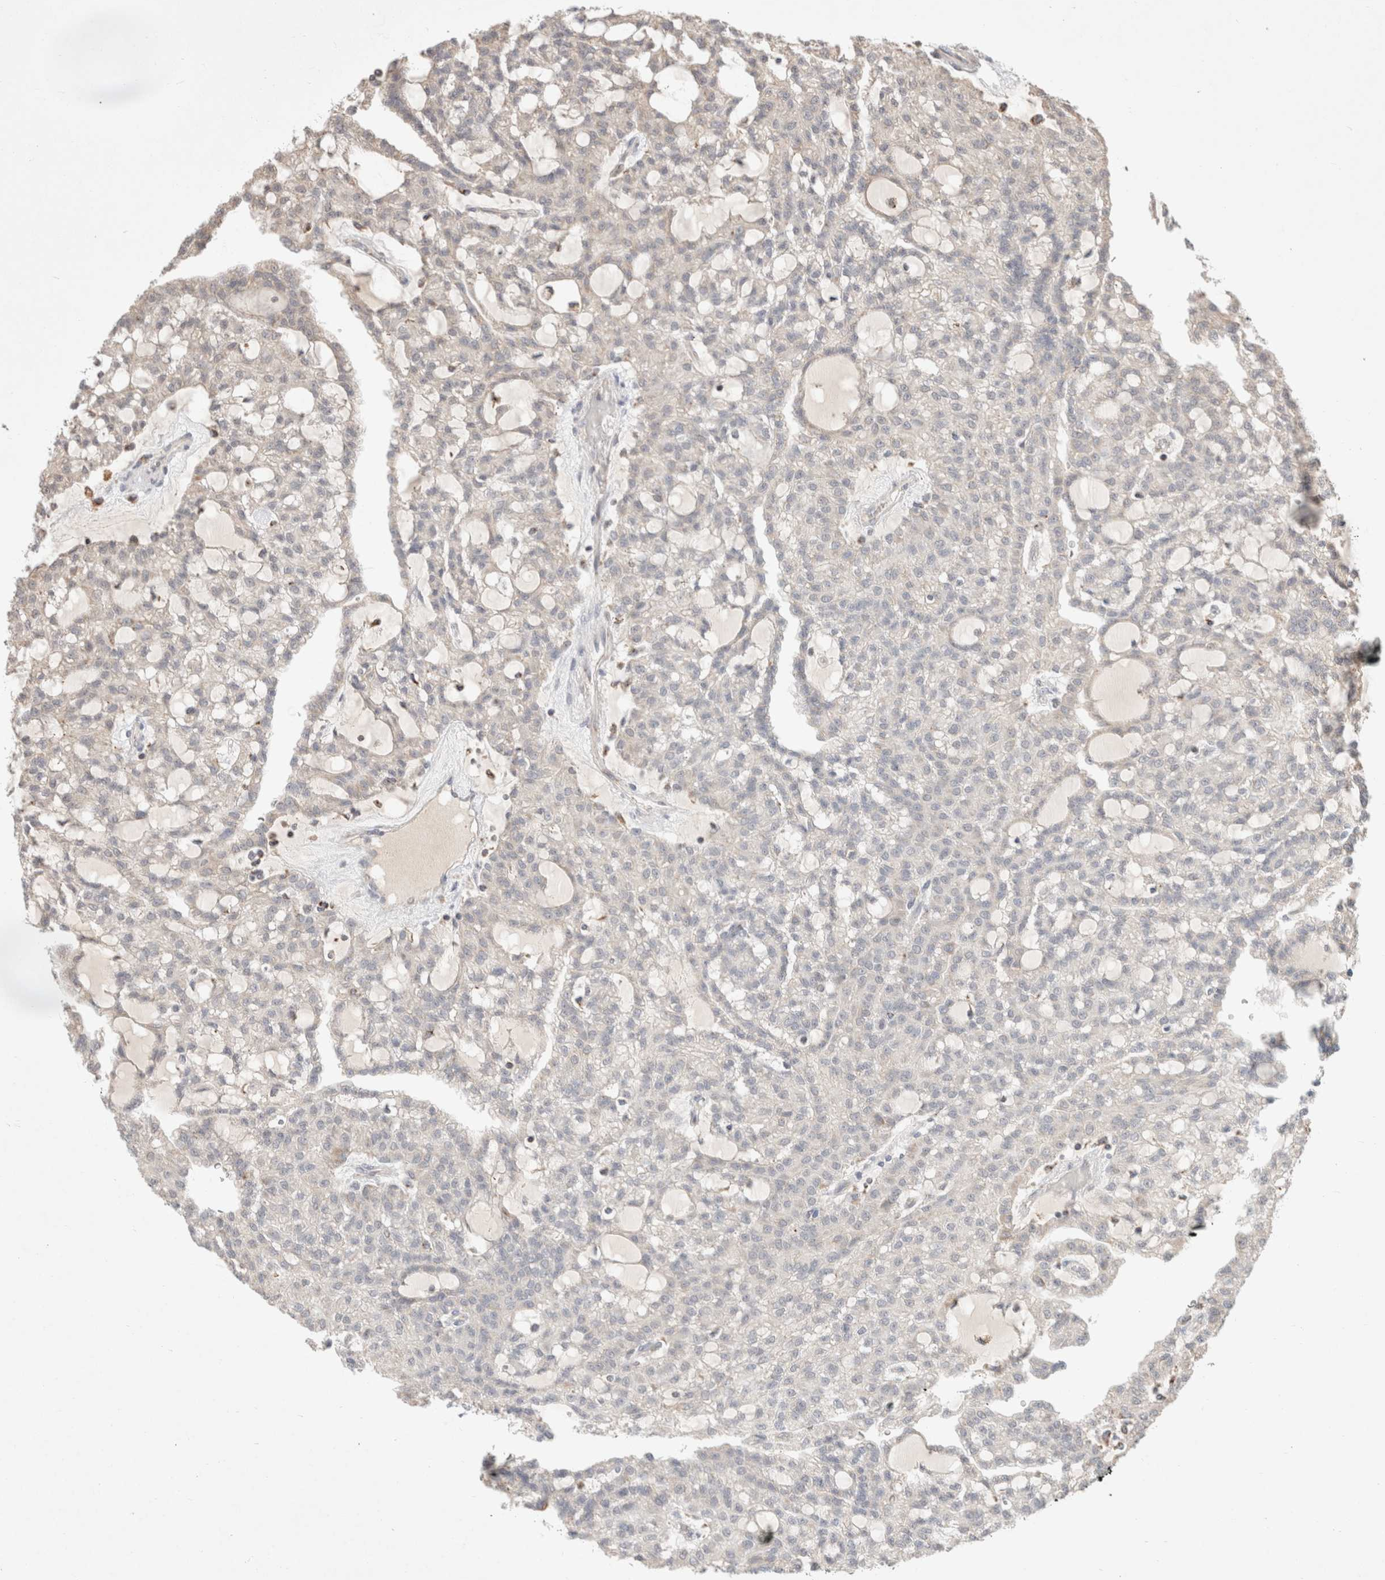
{"staining": {"intensity": "negative", "quantity": "none", "location": "none"}, "tissue": "renal cancer", "cell_type": "Tumor cells", "image_type": "cancer", "snomed": [{"axis": "morphology", "description": "Adenocarcinoma, NOS"}, {"axis": "topography", "description": "Kidney"}], "caption": "Immunohistochemical staining of human renal cancer (adenocarcinoma) displays no significant staining in tumor cells.", "gene": "HROB", "patient": {"sex": "male", "age": 63}}